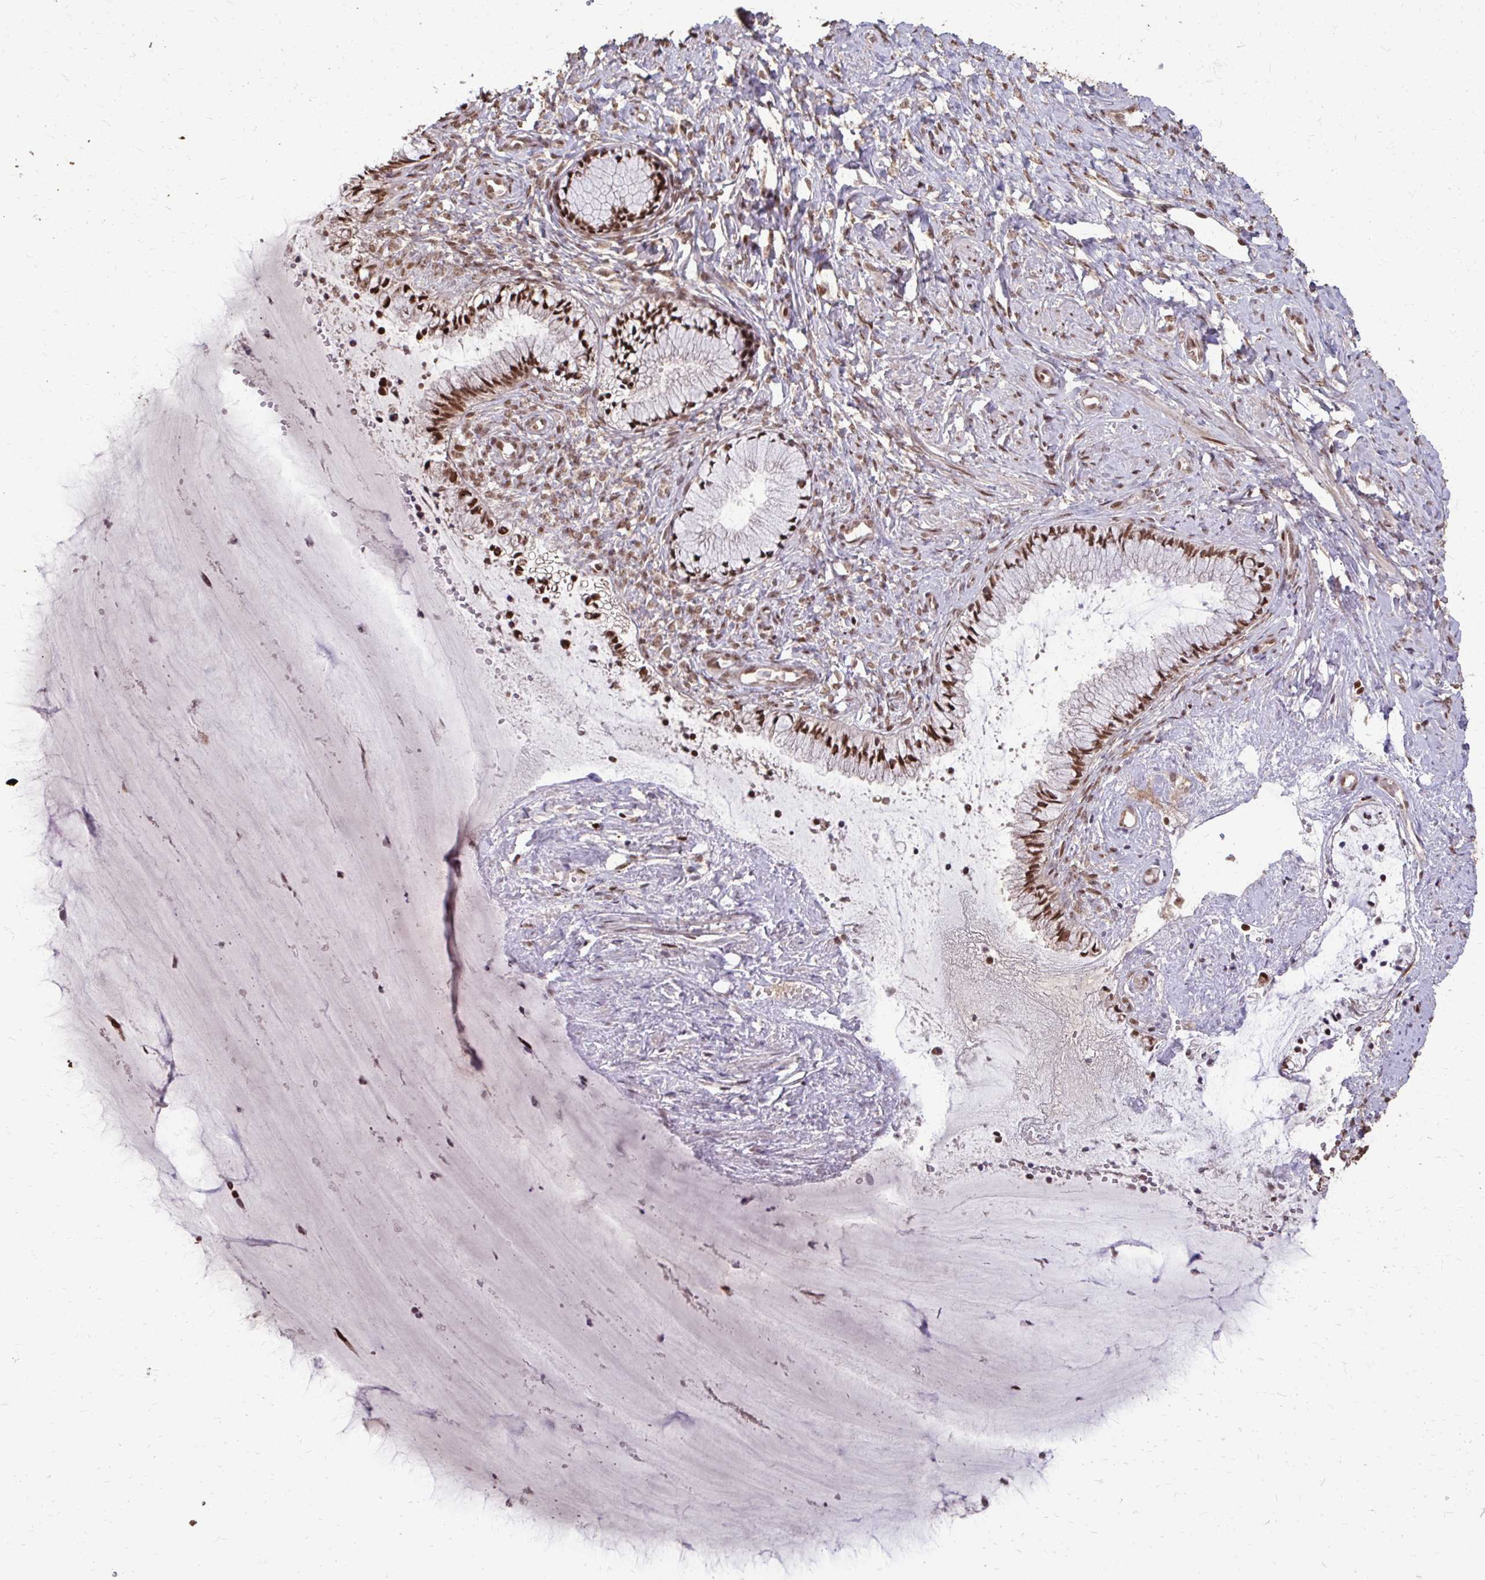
{"staining": {"intensity": "strong", "quantity": ">75%", "location": "nuclear"}, "tissue": "cervix", "cell_type": "Glandular cells", "image_type": "normal", "snomed": [{"axis": "morphology", "description": "Normal tissue, NOS"}, {"axis": "topography", "description": "Cervix"}], "caption": "Immunohistochemical staining of benign cervix exhibits >75% levels of strong nuclear protein staining in about >75% of glandular cells.", "gene": "SS18", "patient": {"sex": "female", "age": 37}}